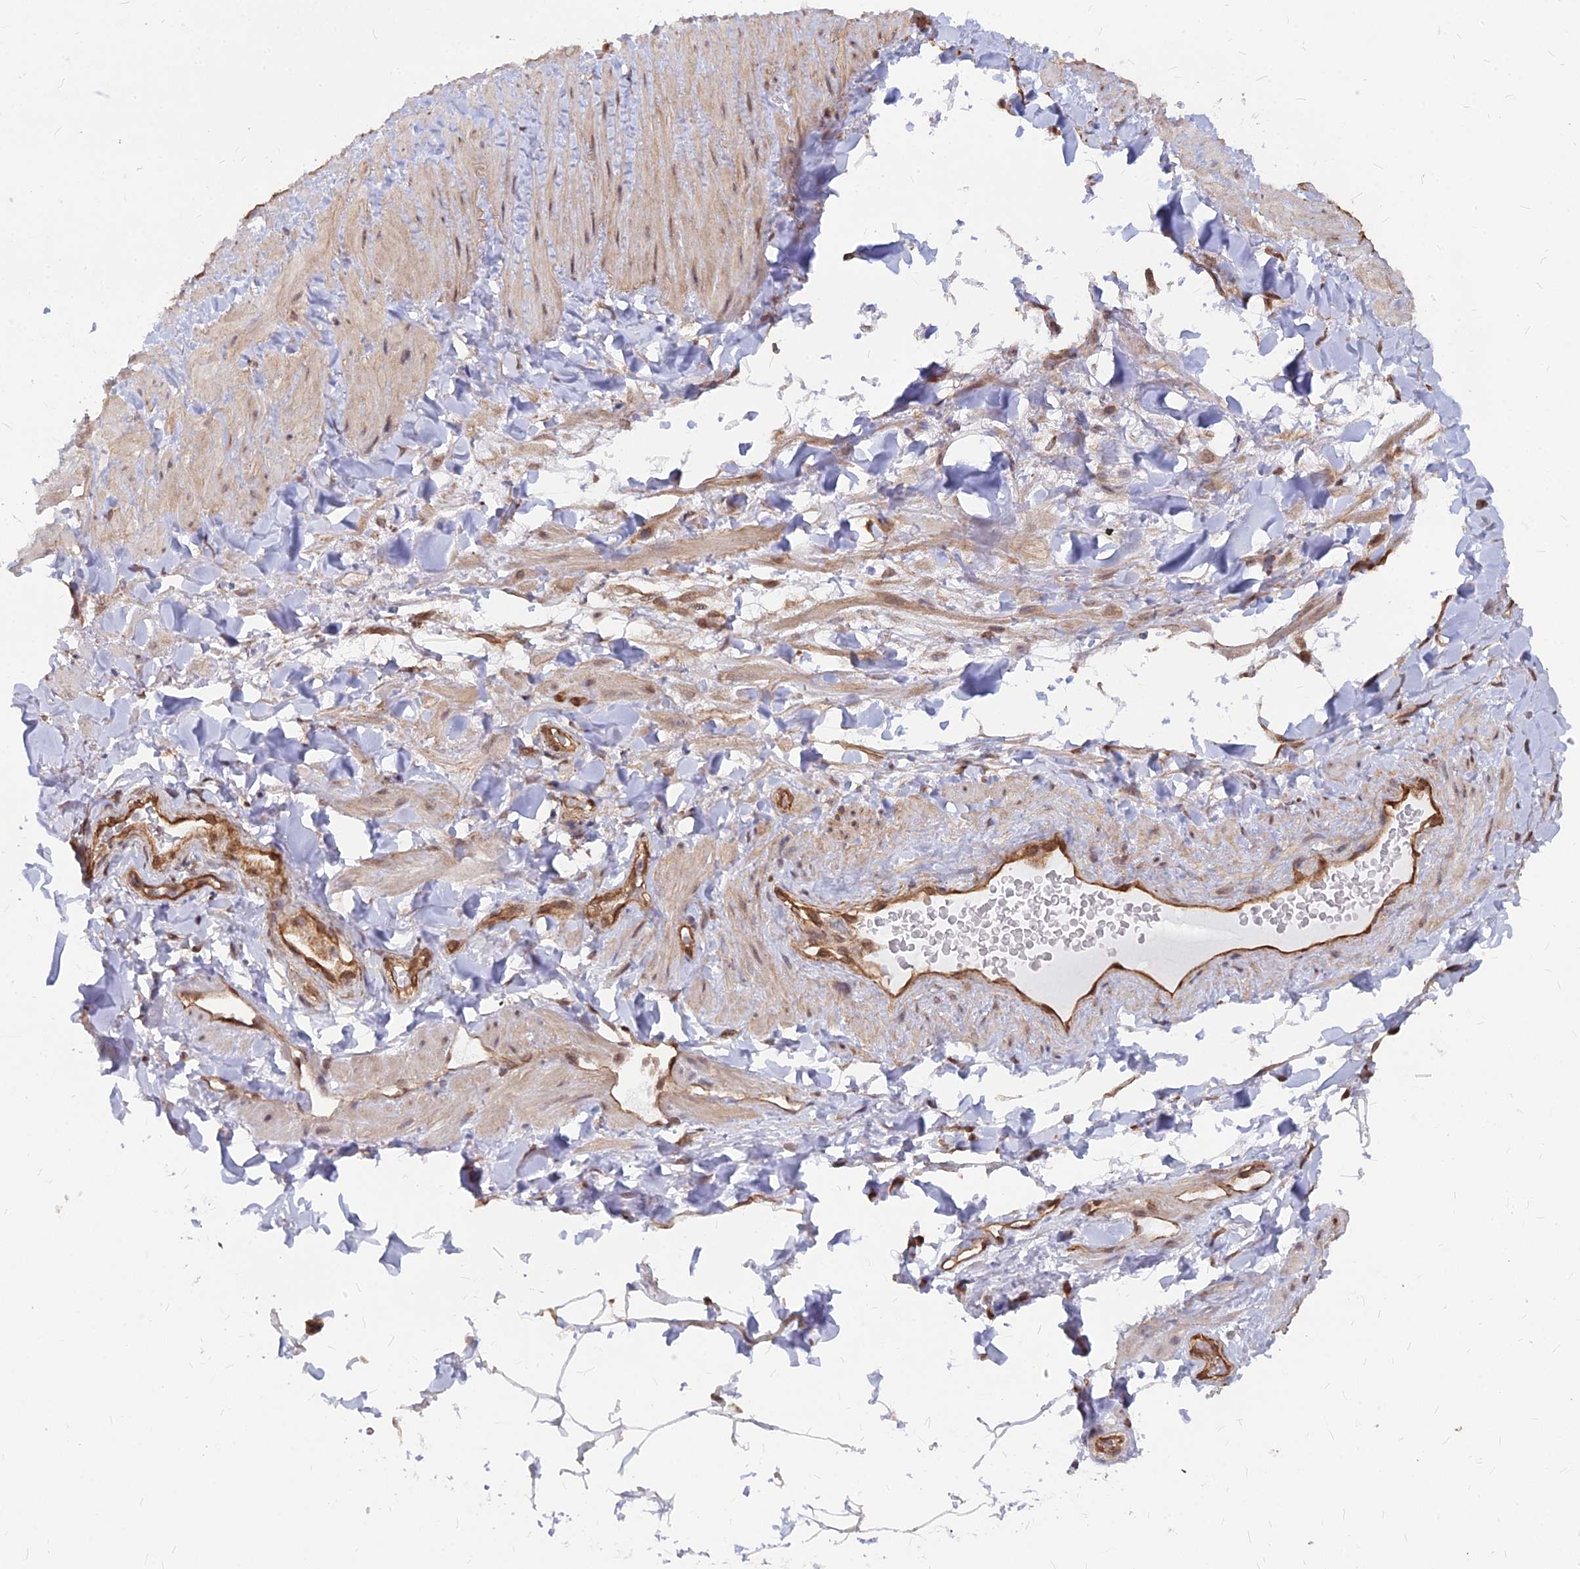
{"staining": {"intensity": "moderate", "quantity": "25%-75%", "location": "cytoplasmic/membranous,nuclear"}, "tissue": "adipose tissue", "cell_type": "Adipocytes", "image_type": "normal", "snomed": [{"axis": "morphology", "description": "Normal tissue, NOS"}, {"axis": "topography", "description": "Soft tissue"}, {"axis": "topography", "description": "Vascular tissue"}], "caption": "This is a photomicrograph of IHC staining of benign adipose tissue, which shows moderate expression in the cytoplasmic/membranous,nuclear of adipocytes.", "gene": "YJU2", "patient": {"sex": "male", "age": 54}}